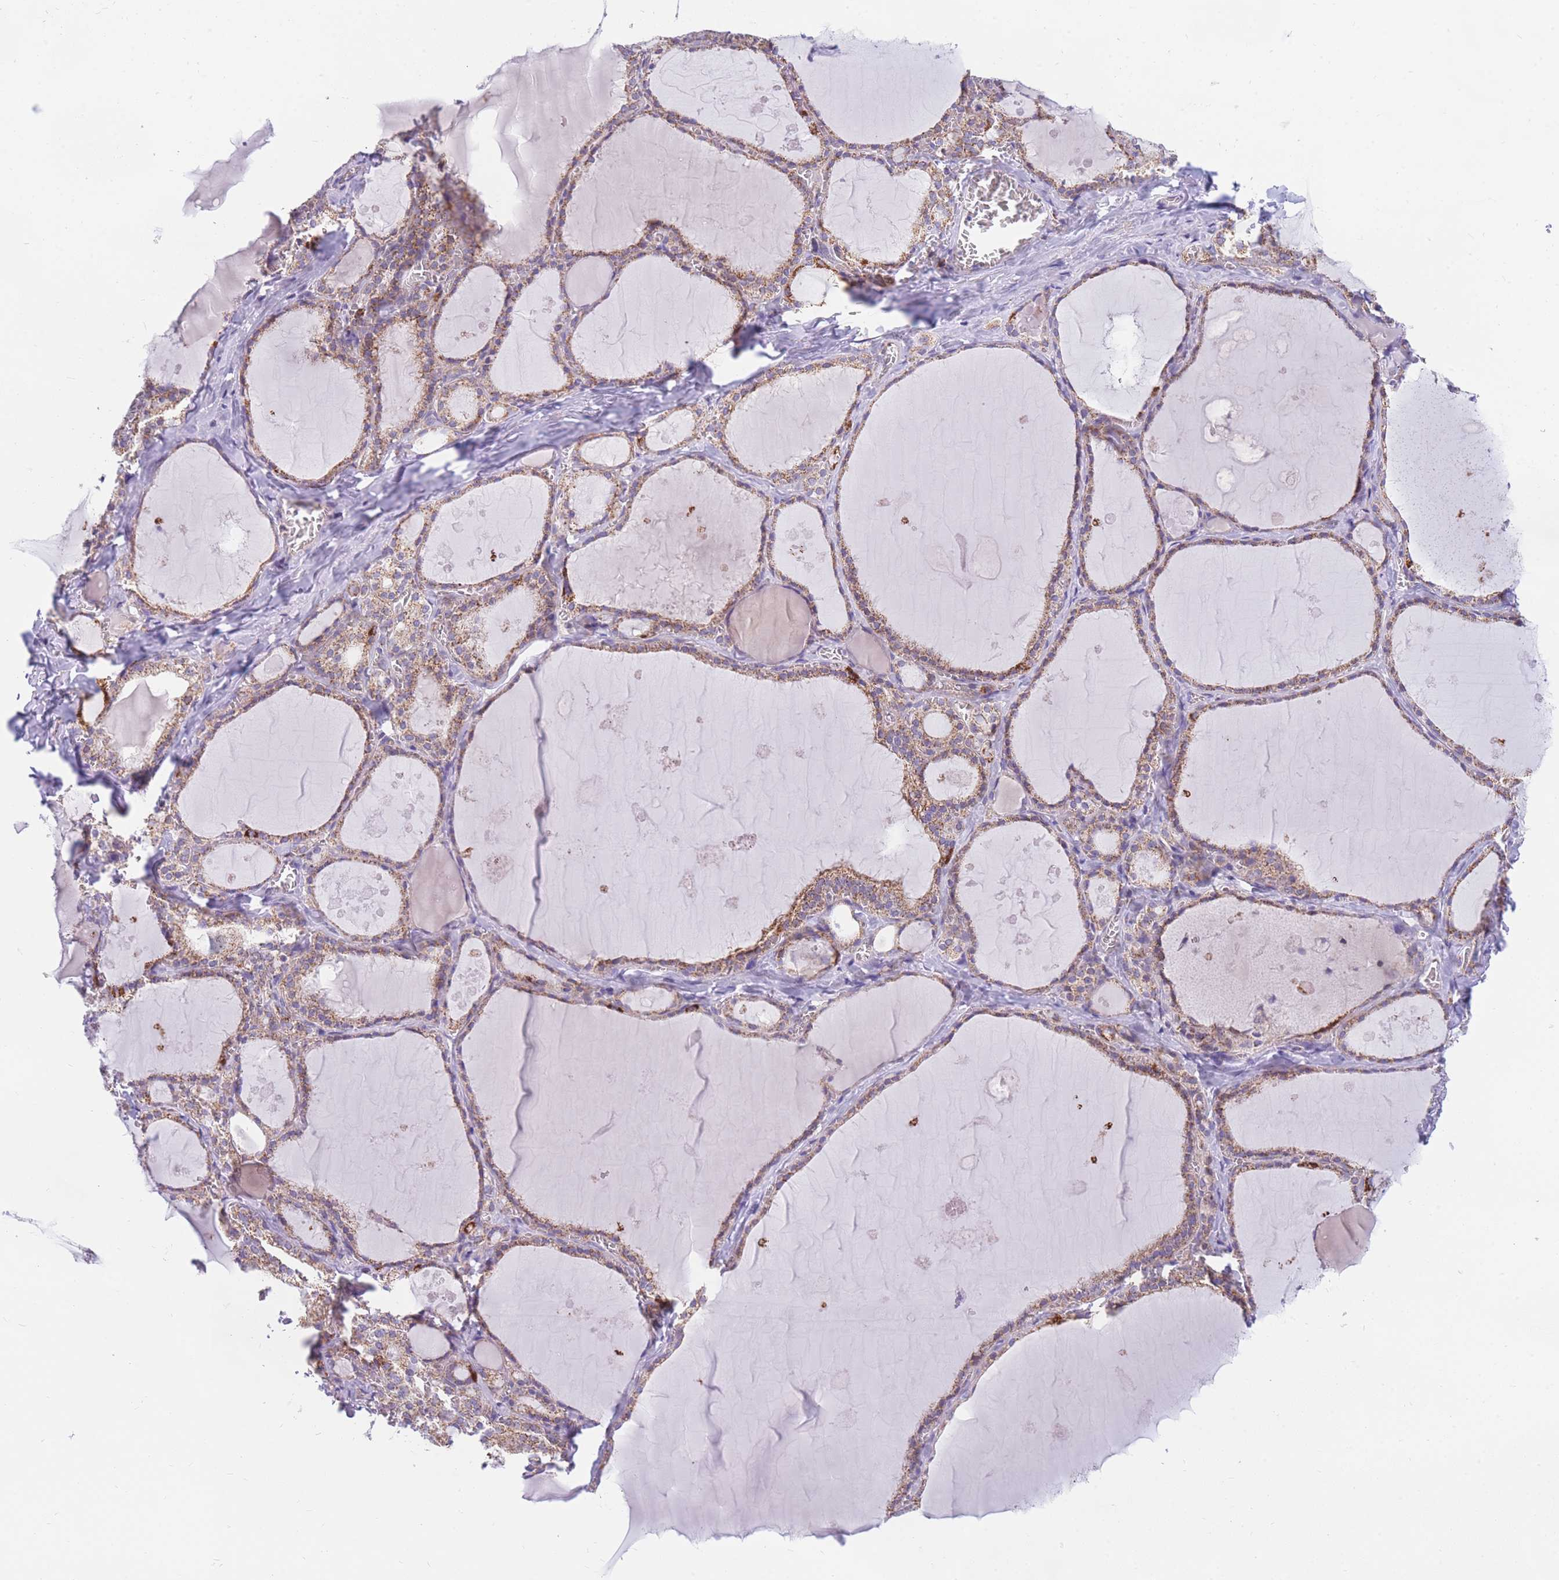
{"staining": {"intensity": "strong", "quantity": ">75%", "location": "cytoplasmic/membranous"}, "tissue": "thyroid gland", "cell_type": "Glandular cells", "image_type": "normal", "snomed": [{"axis": "morphology", "description": "Normal tissue, NOS"}, {"axis": "topography", "description": "Thyroid gland"}], "caption": "This image demonstrates immunohistochemistry (IHC) staining of unremarkable human thyroid gland, with high strong cytoplasmic/membranous expression in approximately >75% of glandular cells.", "gene": "DDX49", "patient": {"sex": "male", "age": 56}}